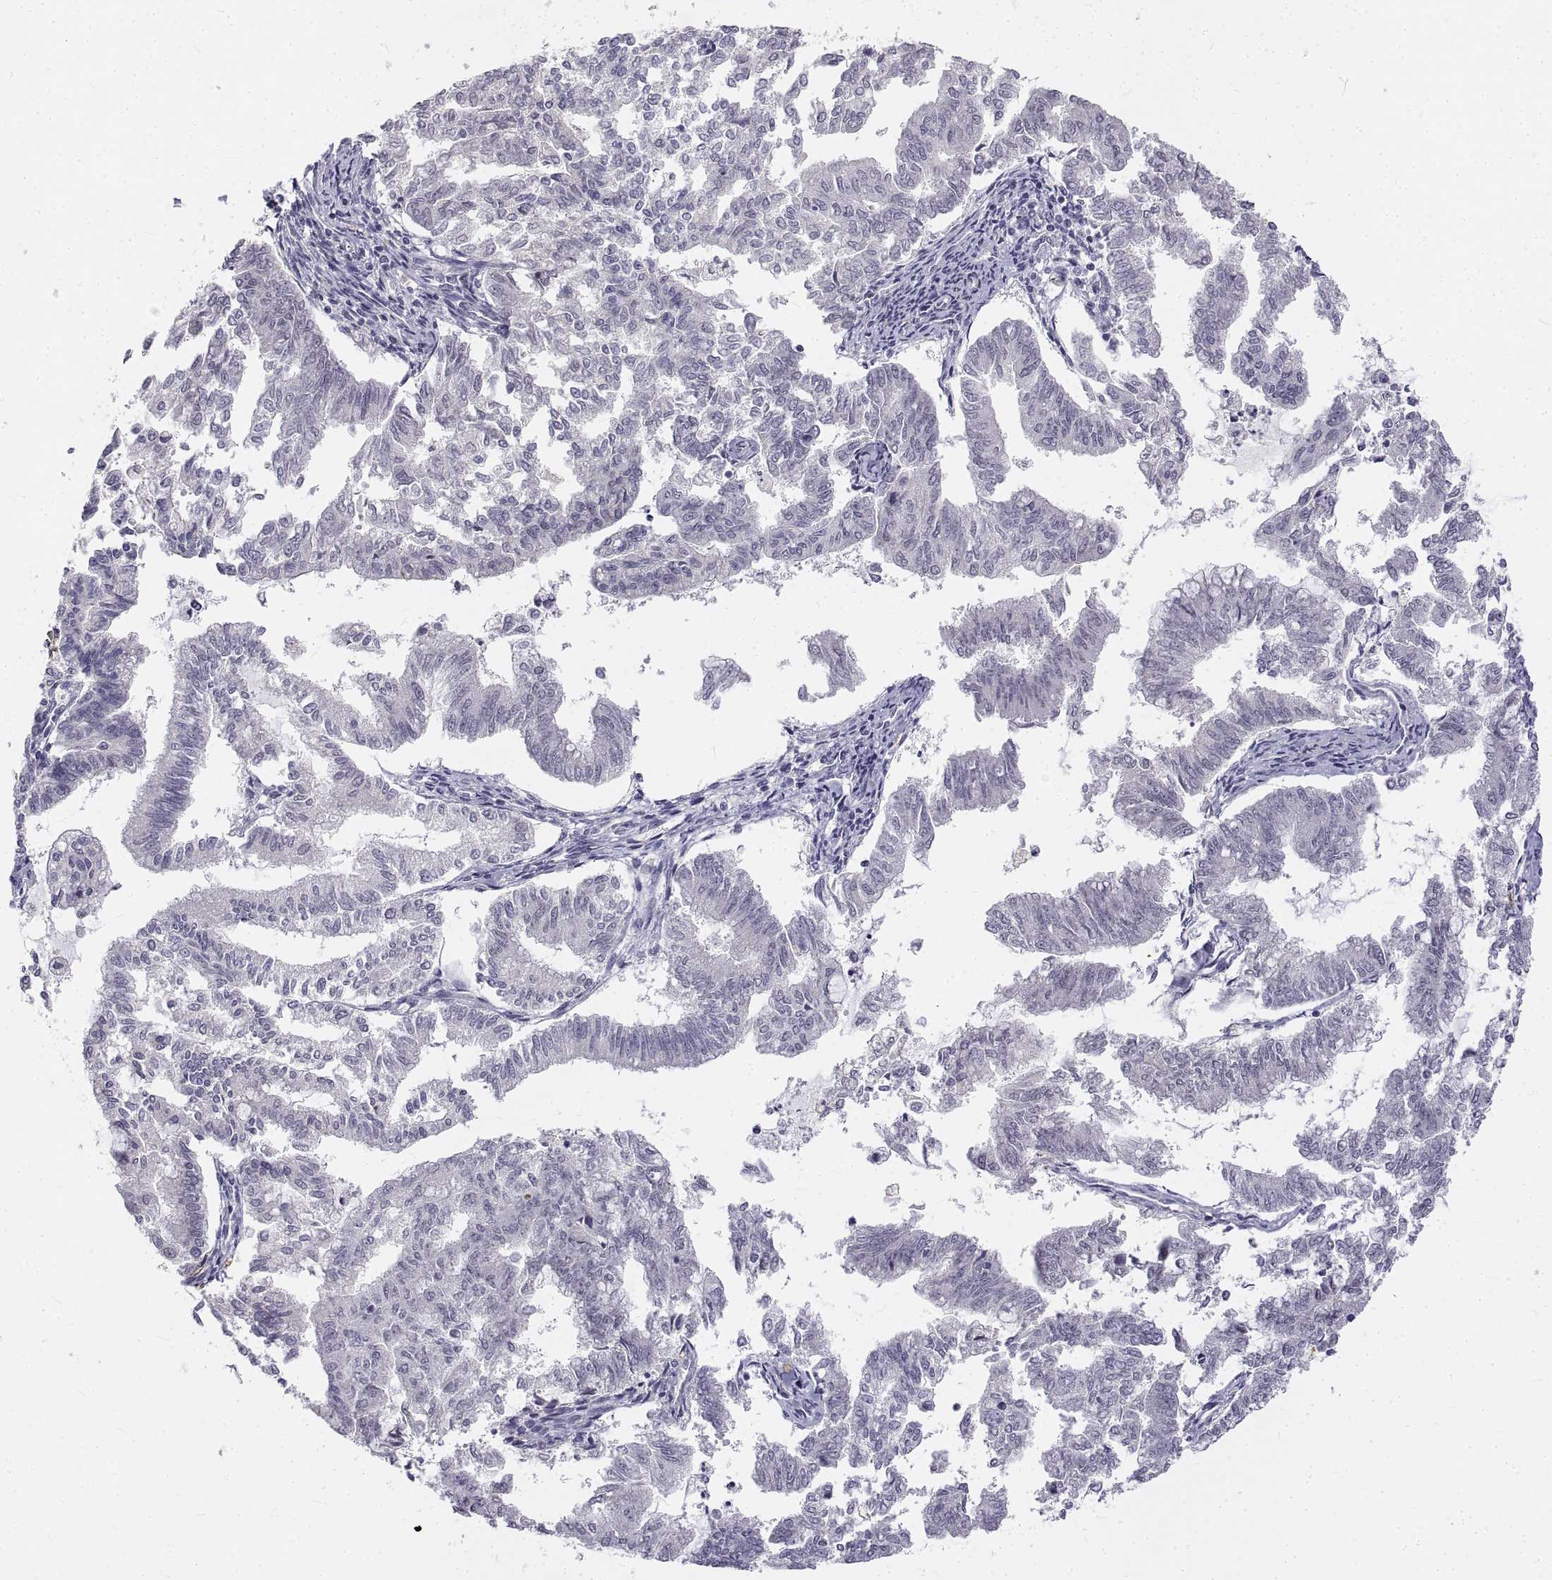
{"staining": {"intensity": "negative", "quantity": "none", "location": "none"}, "tissue": "endometrial cancer", "cell_type": "Tumor cells", "image_type": "cancer", "snomed": [{"axis": "morphology", "description": "Adenocarcinoma, NOS"}, {"axis": "topography", "description": "Endometrium"}], "caption": "Tumor cells are negative for protein expression in human endometrial cancer.", "gene": "ANO2", "patient": {"sex": "female", "age": 79}}